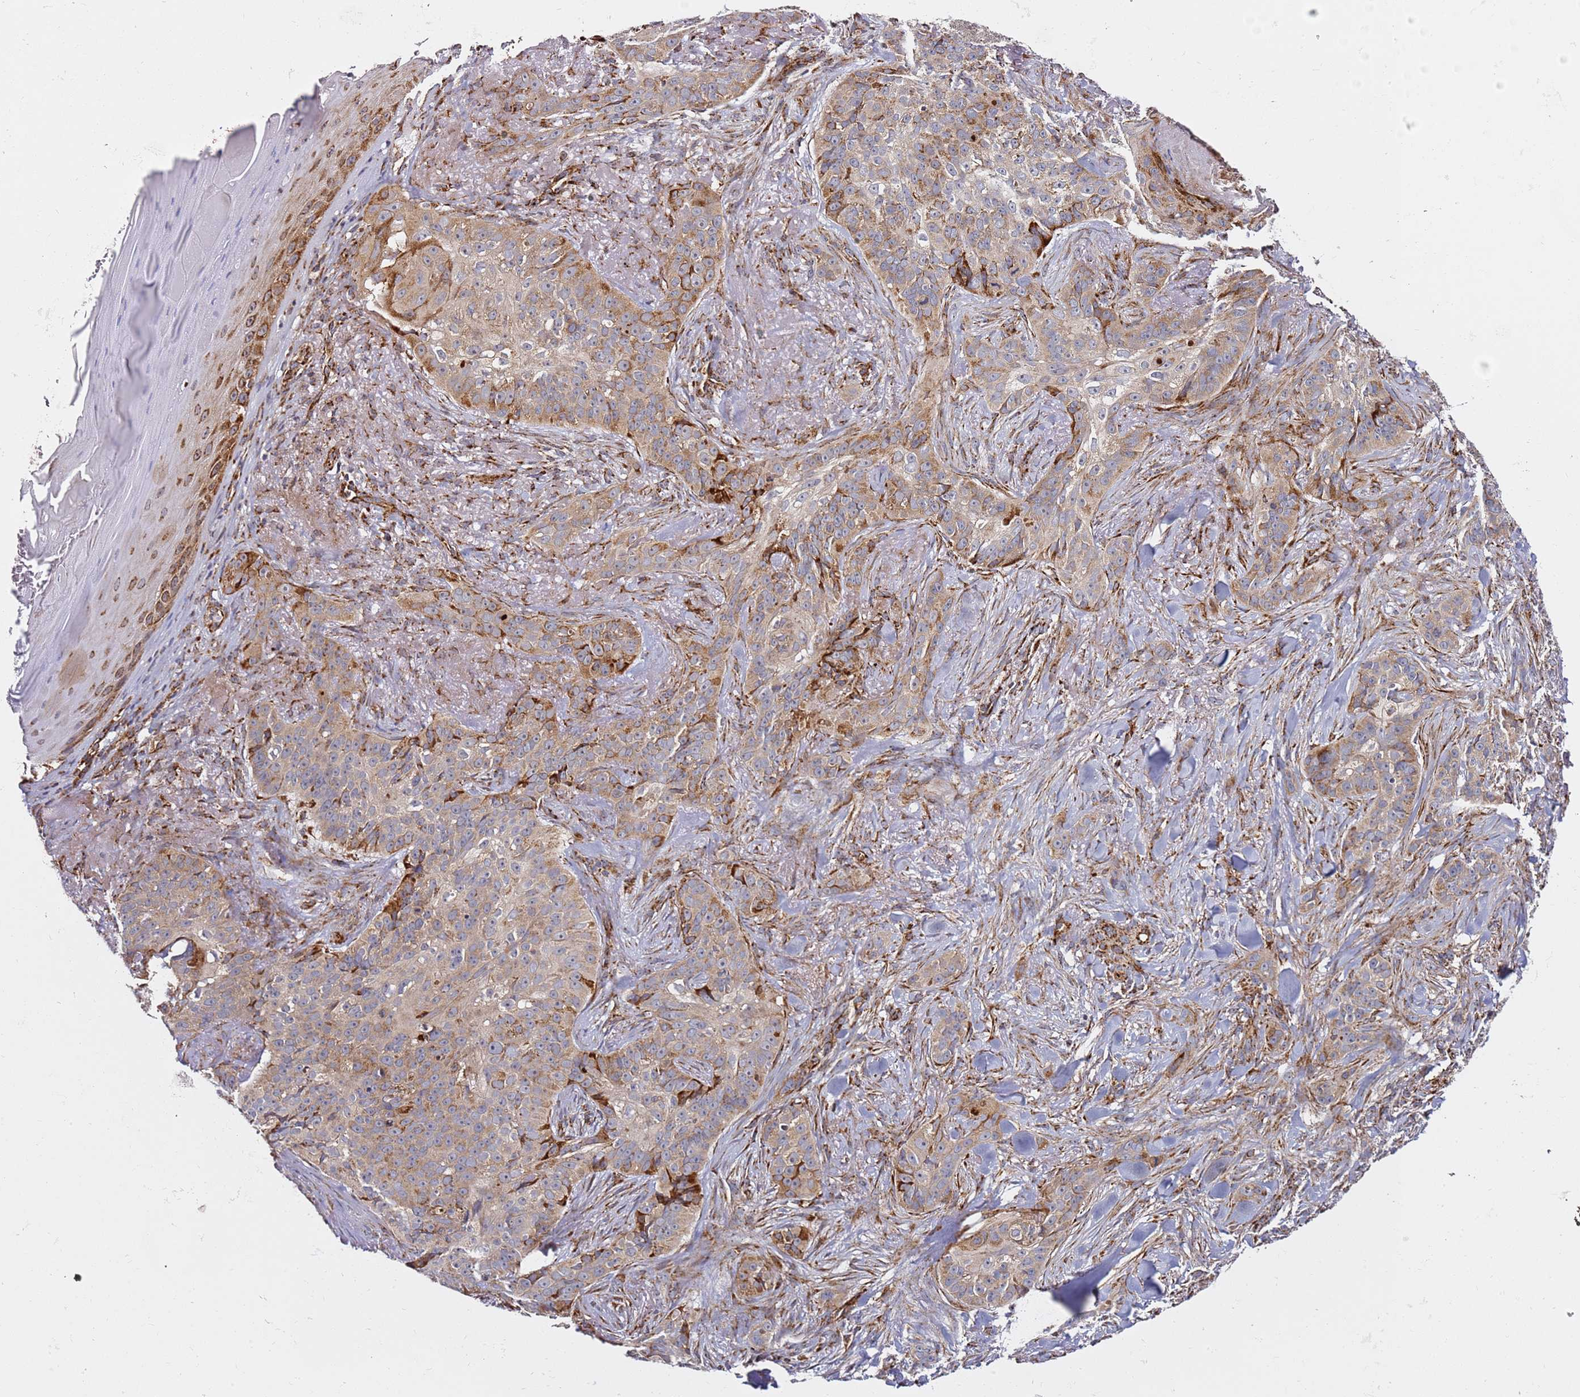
{"staining": {"intensity": "moderate", "quantity": ">75%", "location": "cytoplasmic/membranous"}, "tissue": "skin cancer", "cell_type": "Tumor cells", "image_type": "cancer", "snomed": [{"axis": "morphology", "description": "Basal cell carcinoma"}, {"axis": "topography", "description": "Skin"}], "caption": "Brown immunohistochemical staining in skin basal cell carcinoma reveals moderate cytoplasmic/membranous positivity in about >75% of tumor cells. Nuclei are stained in blue.", "gene": "NDUFA3", "patient": {"sex": "female", "age": 92}}